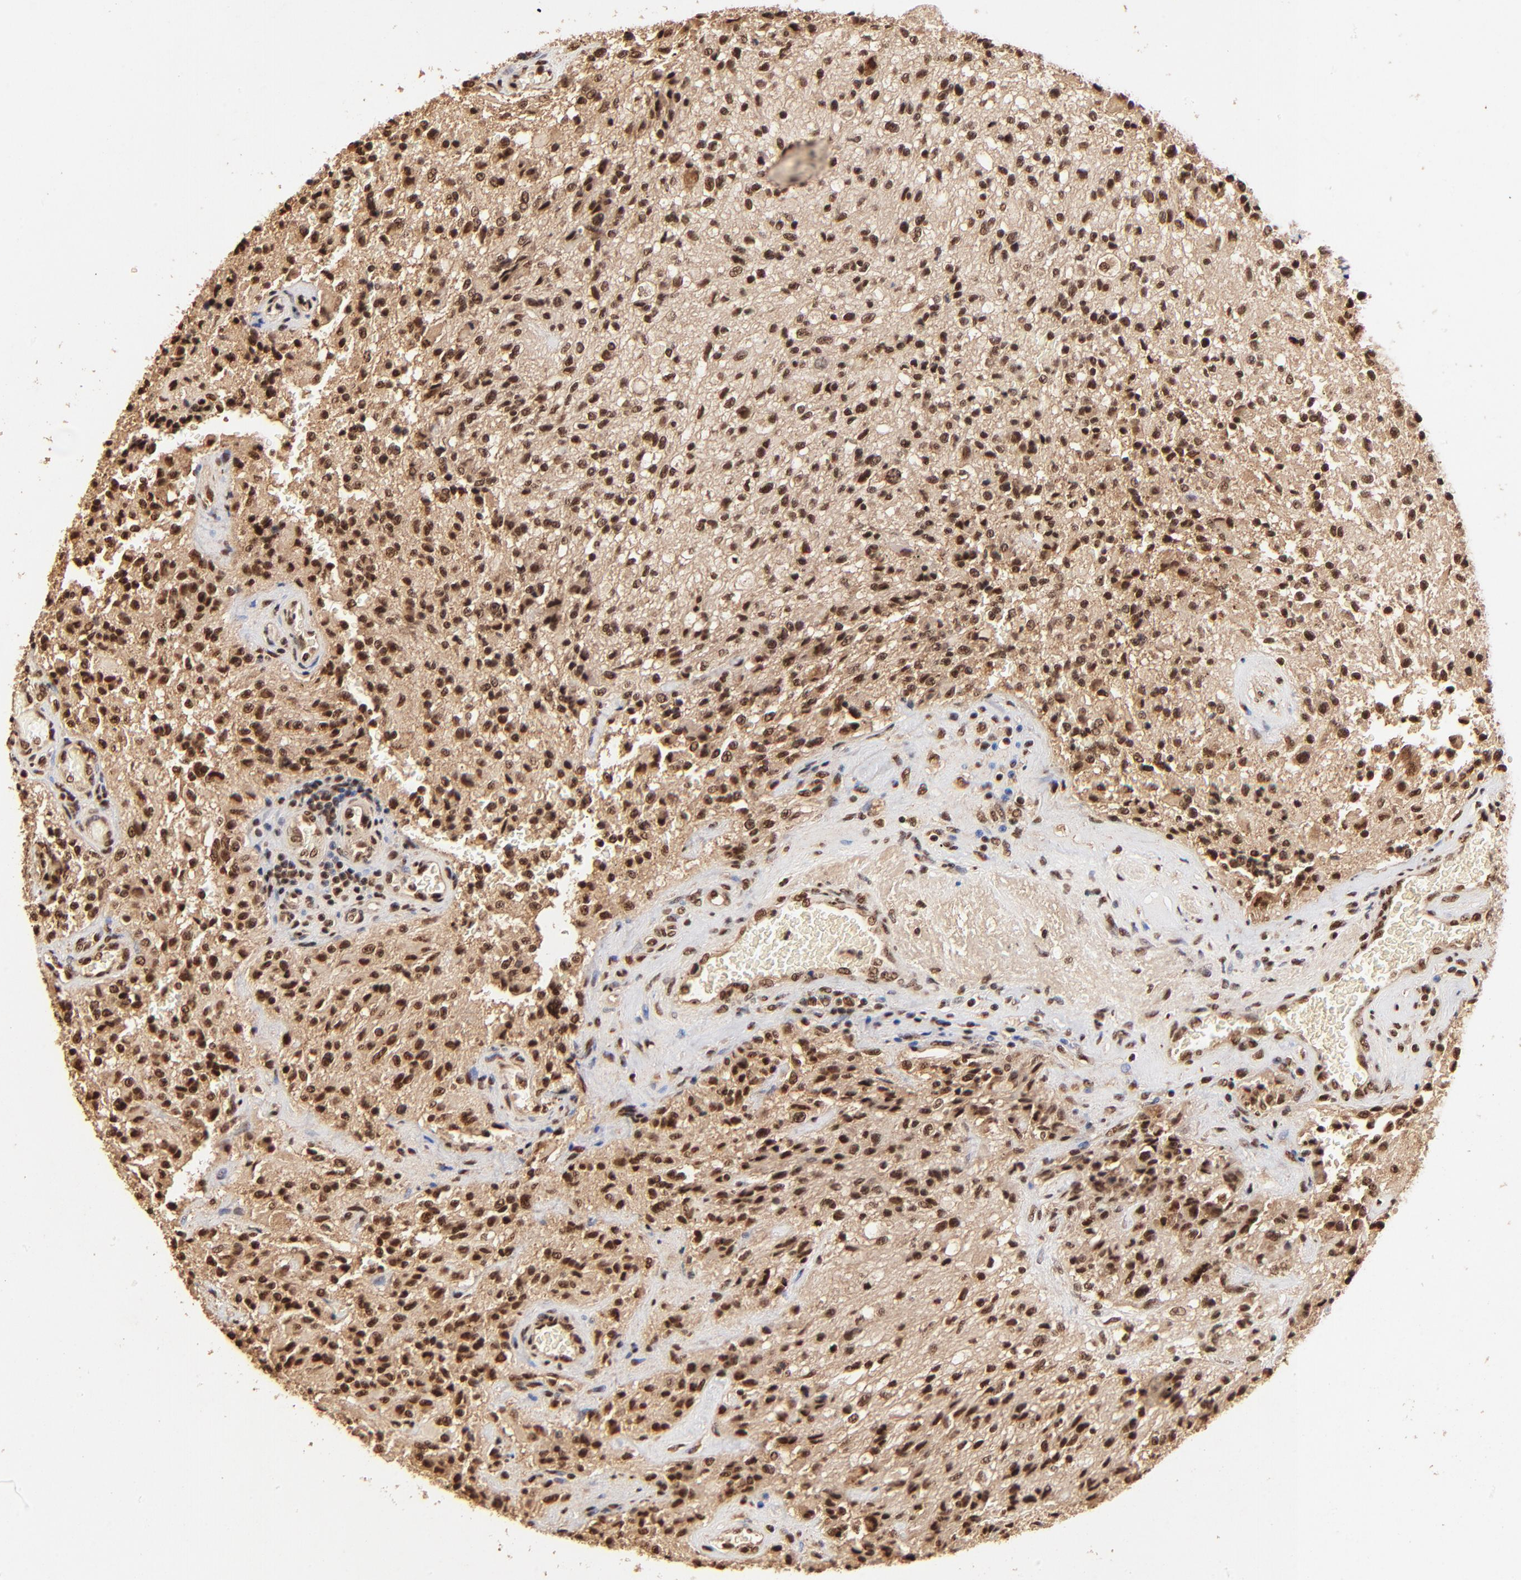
{"staining": {"intensity": "strong", "quantity": ">75%", "location": "cytoplasmic/membranous,nuclear"}, "tissue": "glioma", "cell_type": "Tumor cells", "image_type": "cancer", "snomed": [{"axis": "morphology", "description": "Normal tissue, NOS"}, {"axis": "morphology", "description": "Glioma, malignant, High grade"}, {"axis": "topography", "description": "Cerebral cortex"}], "caption": "This is an image of IHC staining of malignant glioma (high-grade), which shows strong positivity in the cytoplasmic/membranous and nuclear of tumor cells.", "gene": "MED12", "patient": {"sex": "male", "age": 56}}